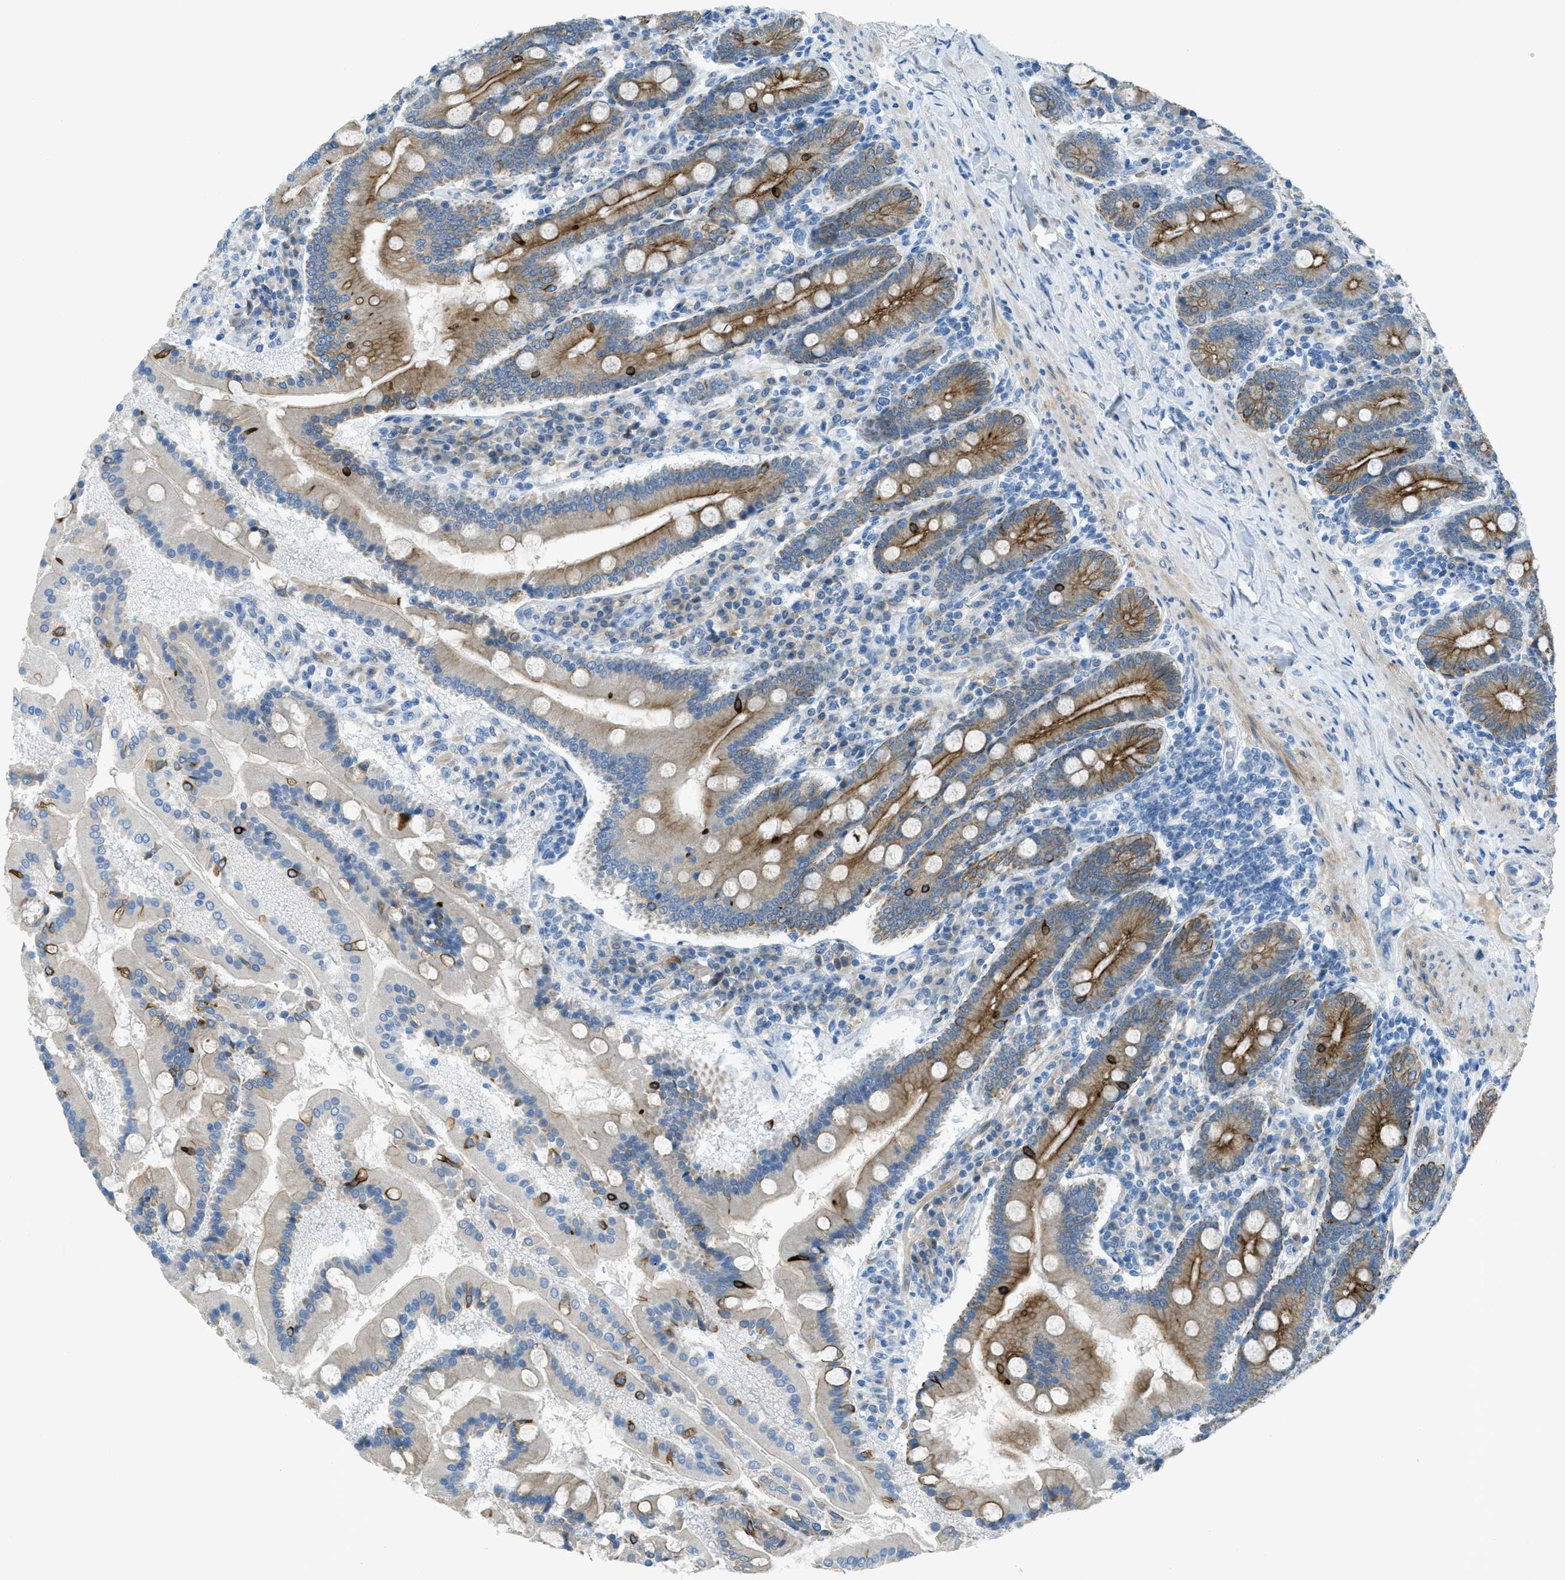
{"staining": {"intensity": "moderate", "quantity": "25%-75%", "location": "cytoplasmic/membranous"}, "tissue": "duodenum", "cell_type": "Glandular cells", "image_type": "normal", "snomed": [{"axis": "morphology", "description": "Normal tissue, NOS"}, {"axis": "topography", "description": "Duodenum"}], "caption": "Protein staining reveals moderate cytoplasmic/membranous expression in approximately 25%-75% of glandular cells in benign duodenum. (brown staining indicates protein expression, while blue staining denotes nuclei).", "gene": "KLHL8", "patient": {"sex": "male", "age": 50}}